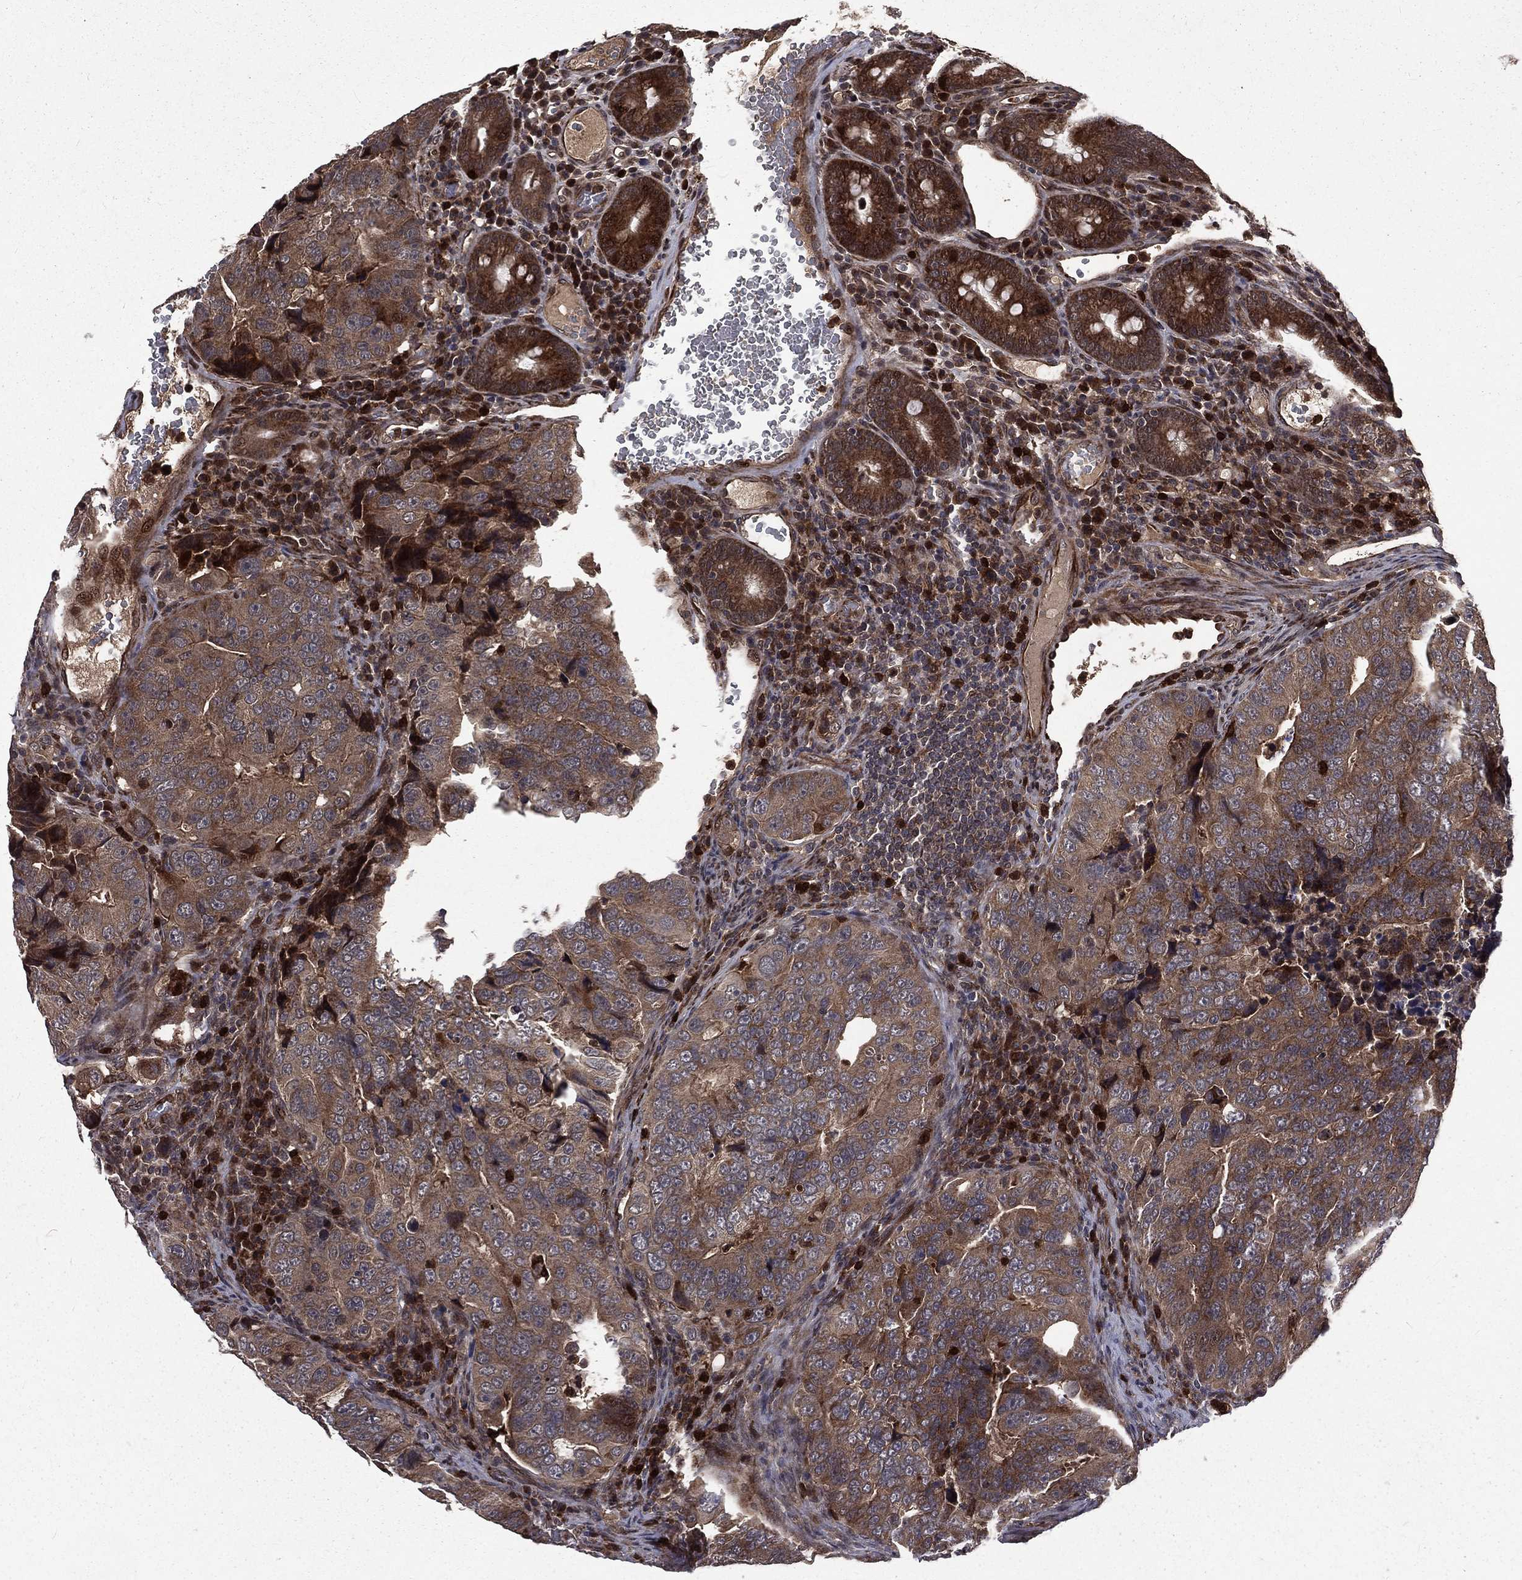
{"staining": {"intensity": "moderate", "quantity": ">75%", "location": "cytoplasmic/membranous"}, "tissue": "colorectal cancer", "cell_type": "Tumor cells", "image_type": "cancer", "snomed": [{"axis": "morphology", "description": "Adenocarcinoma, NOS"}, {"axis": "topography", "description": "Colon"}], "caption": "This photomicrograph displays adenocarcinoma (colorectal) stained with immunohistochemistry to label a protein in brown. The cytoplasmic/membranous of tumor cells show moderate positivity for the protein. Nuclei are counter-stained blue.", "gene": "LENG8", "patient": {"sex": "female", "age": 72}}